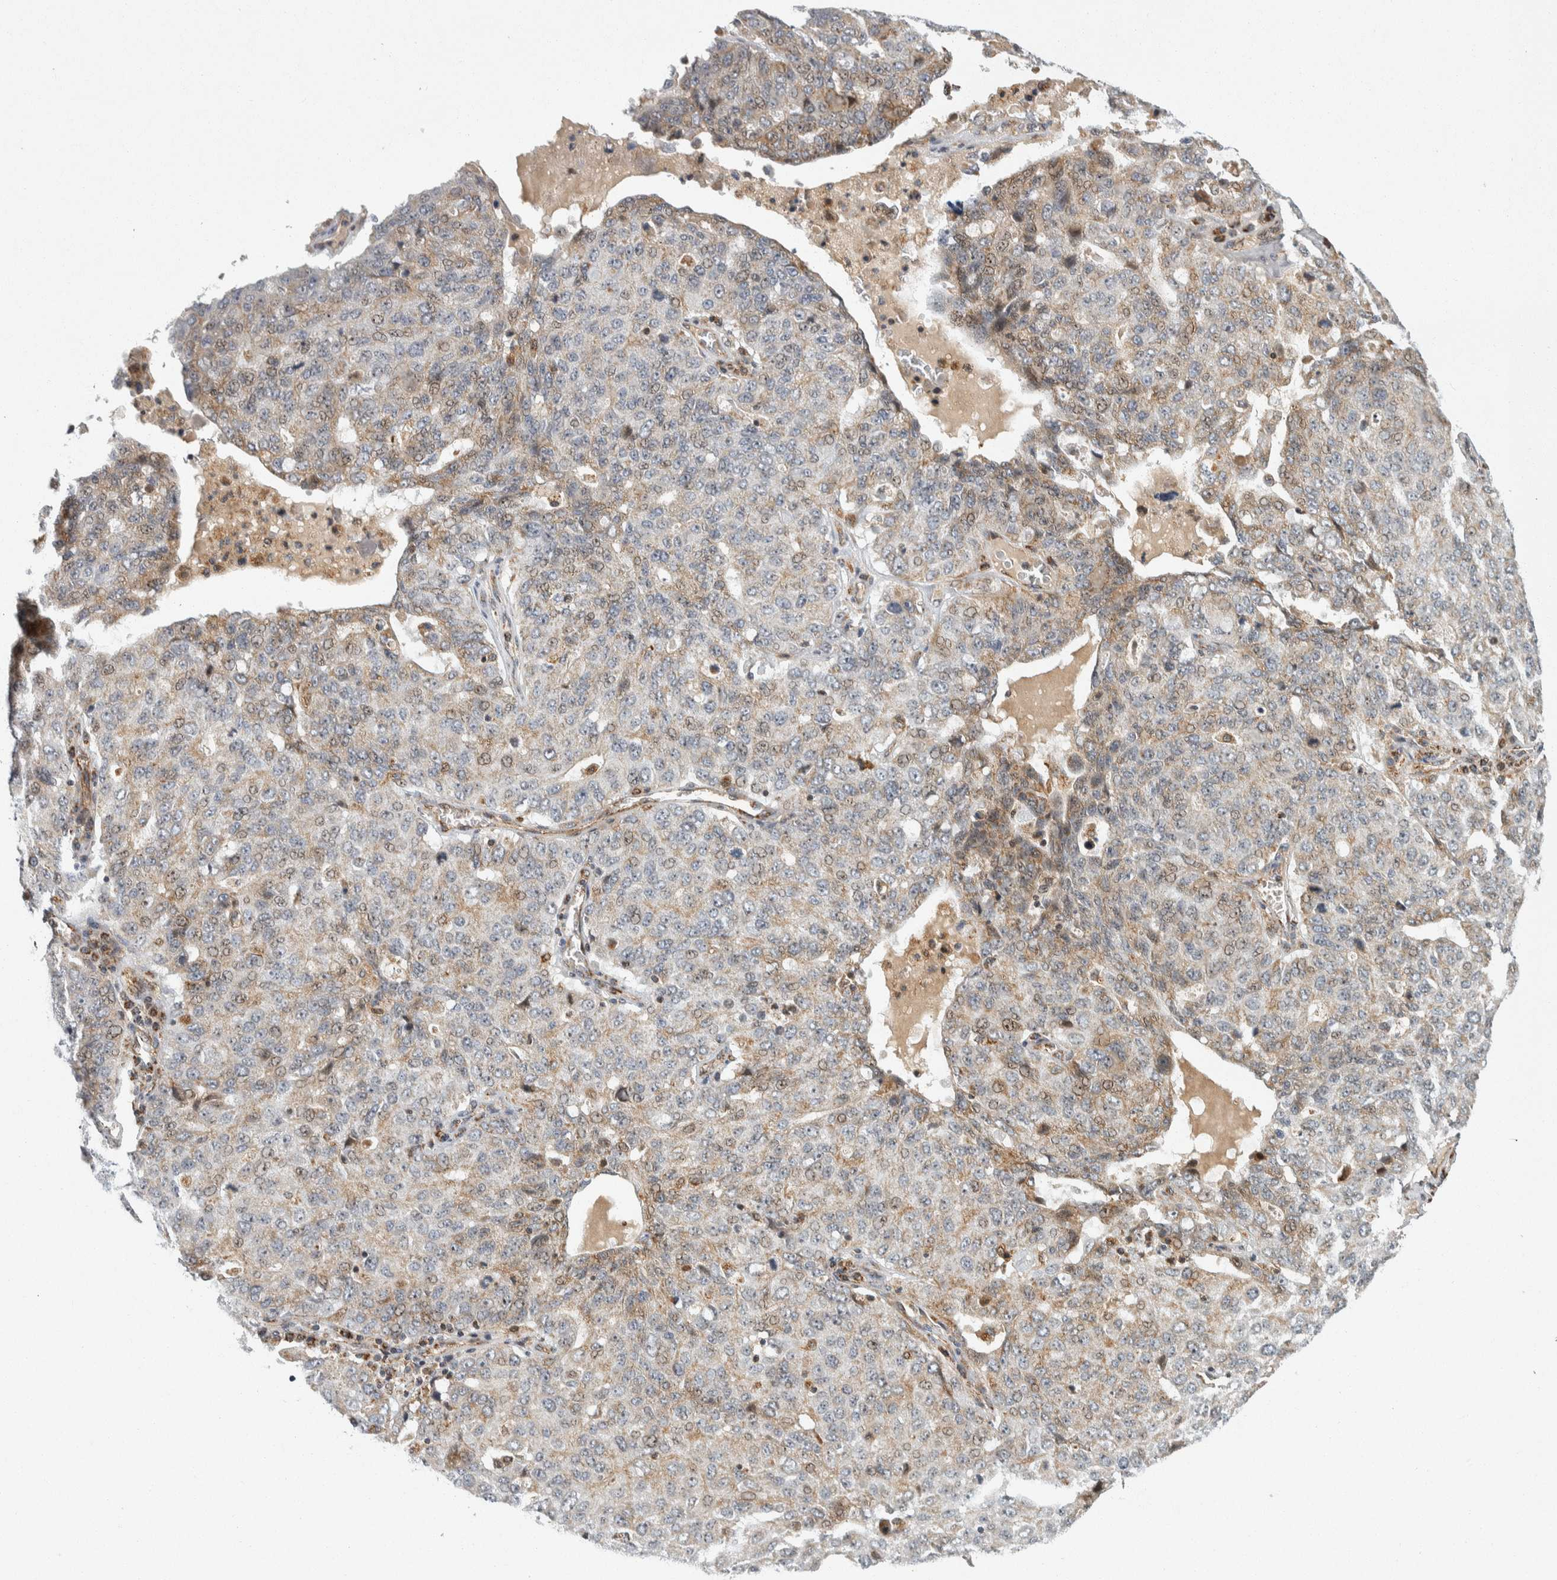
{"staining": {"intensity": "weak", "quantity": "25%-75%", "location": "cytoplasmic/membranous"}, "tissue": "ovarian cancer", "cell_type": "Tumor cells", "image_type": "cancer", "snomed": [{"axis": "morphology", "description": "Carcinoma, endometroid"}, {"axis": "topography", "description": "Ovary"}], "caption": "Weak cytoplasmic/membranous protein expression is seen in about 25%-75% of tumor cells in ovarian cancer.", "gene": "AFP", "patient": {"sex": "female", "age": 62}}